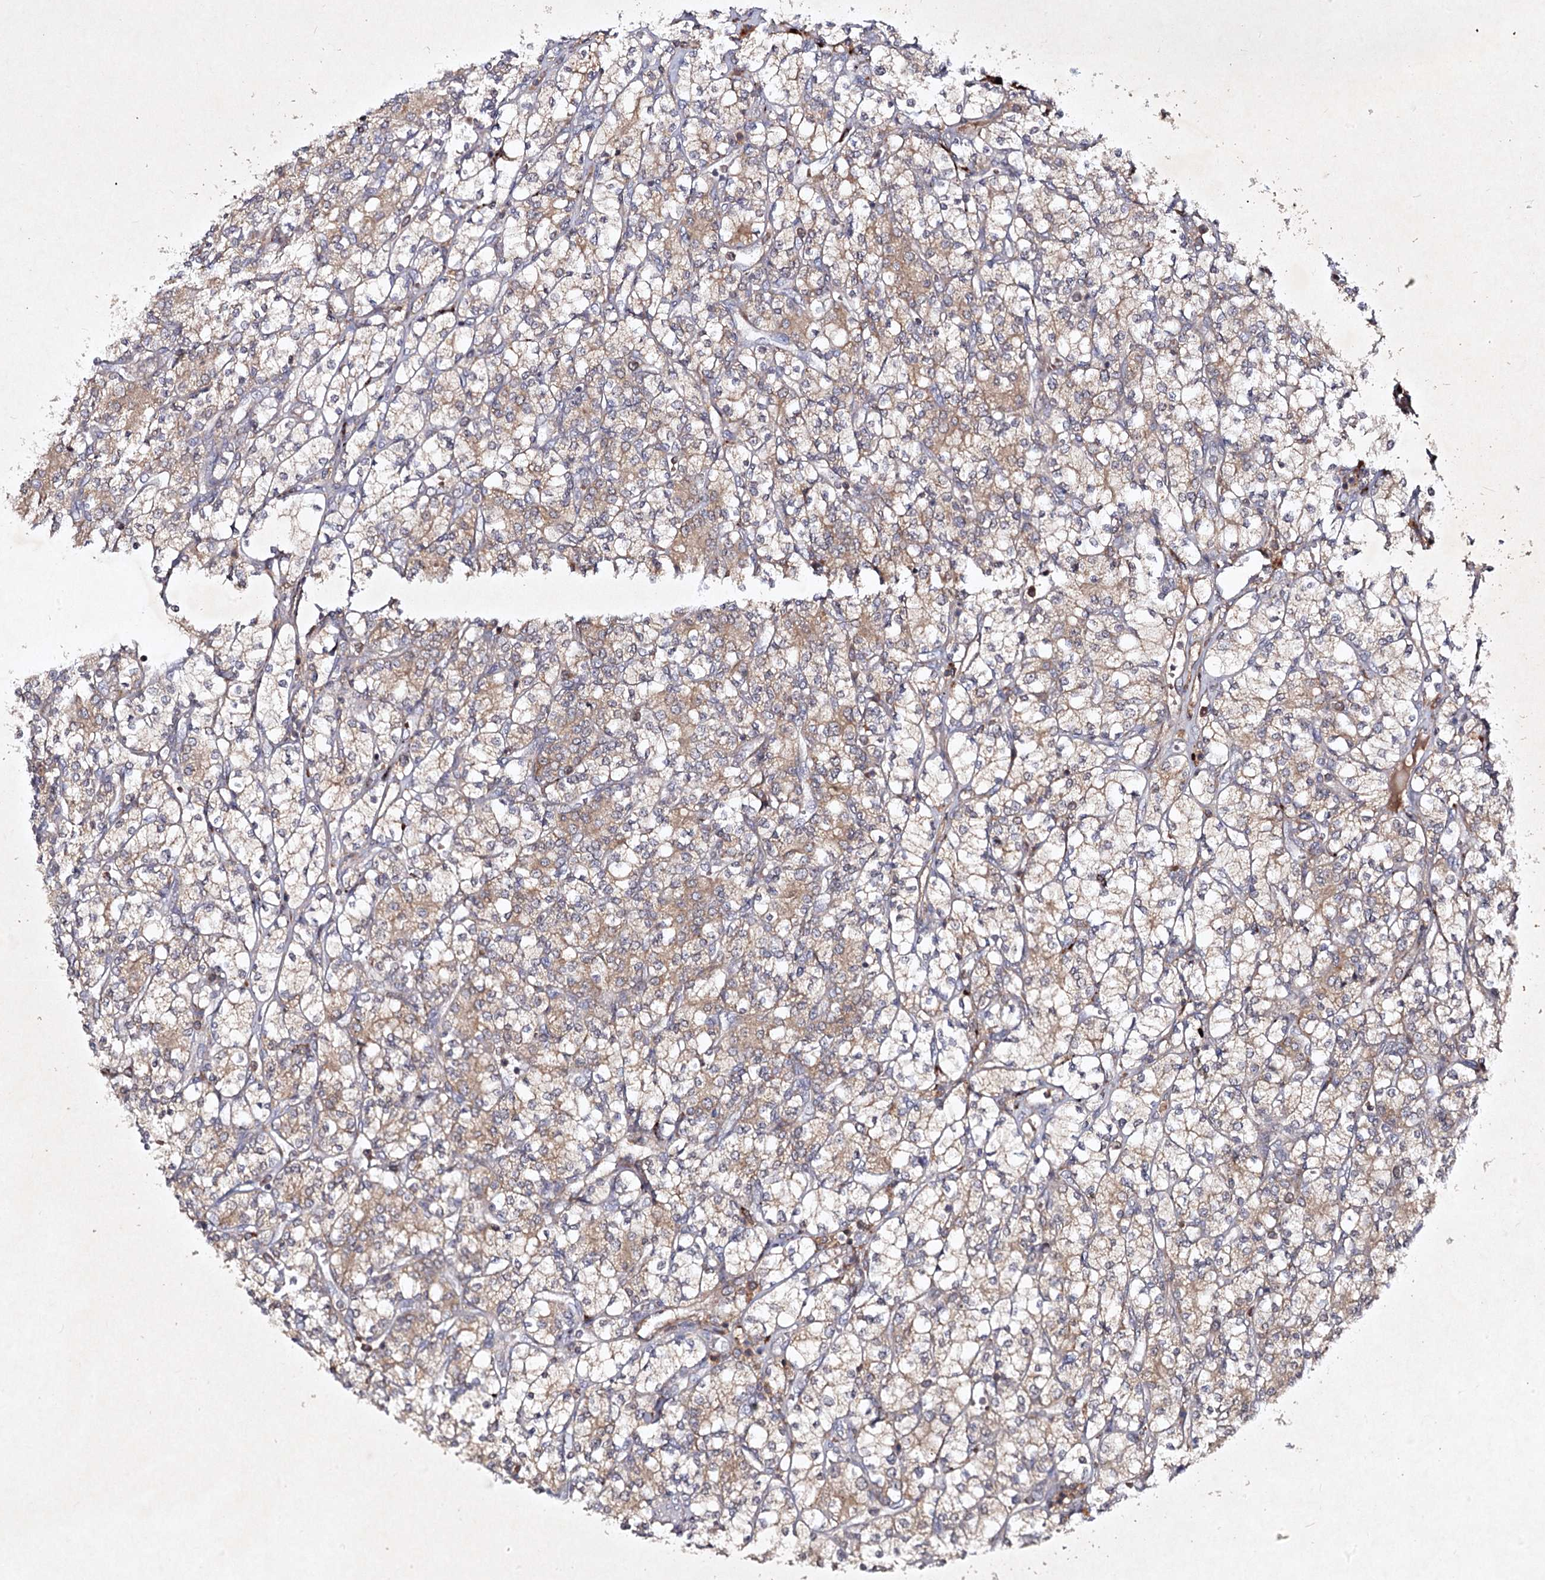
{"staining": {"intensity": "weak", "quantity": "<25%", "location": "cytoplasmic/membranous"}, "tissue": "renal cancer", "cell_type": "Tumor cells", "image_type": "cancer", "snomed": [{"axis": "morphology", "description": "Adenocarcinoma, NOS"}, {"axis": "topography", "description": "Kidney"}], "caption": "A histopathology image of renal cancer (adenocarcinoma) stained for a protein displays no brown staining in tumor cells.", "gene": "PYROXD2", "patient": {"sex": "male", "age": 77}}